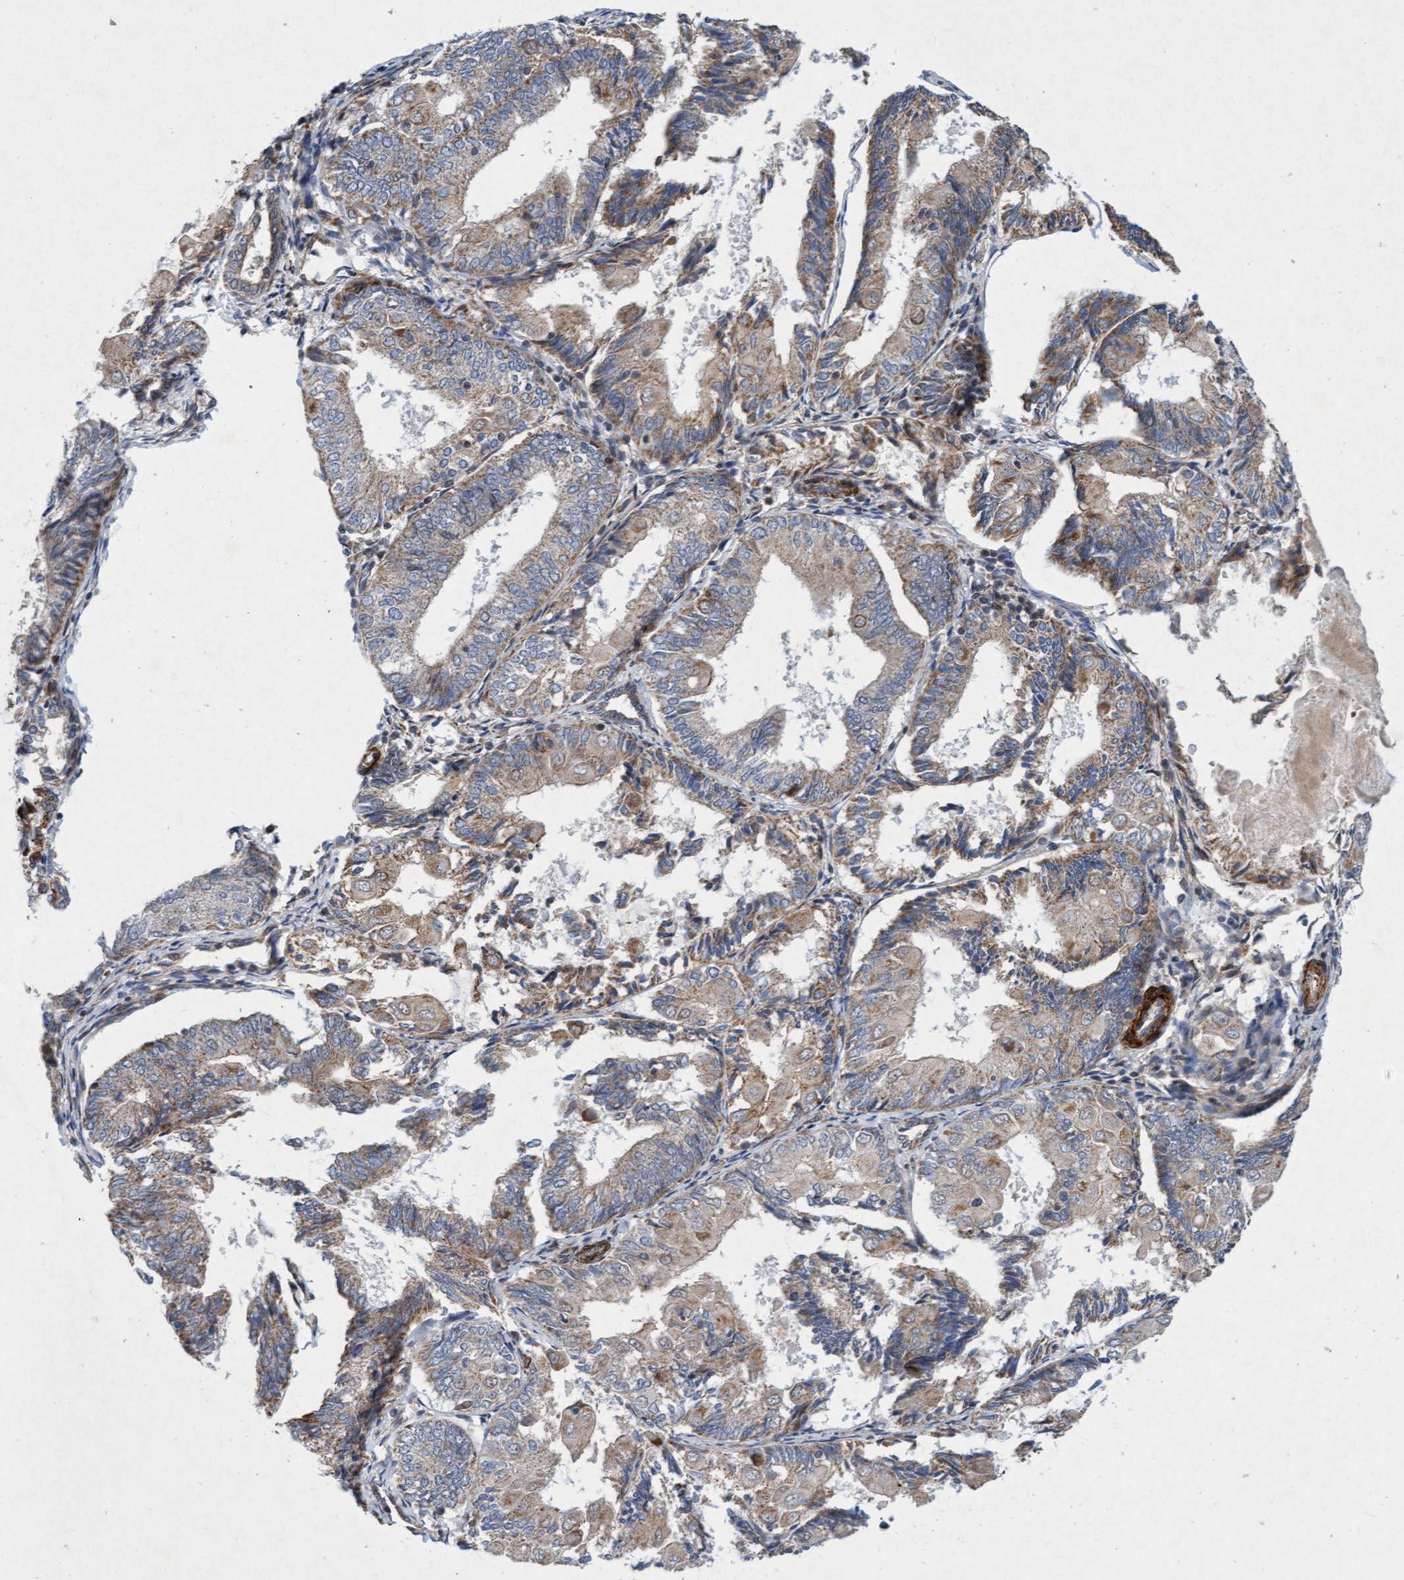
{"staining": {"intensity": "weak", "quantity": ">75%", "location": "cytoplasmic/membranous"}, "tissue": "endometrial cancer", "cell_type": "Tumor cells", "image_type": "cancer", "snomed": [{"axis": "morphology", "description": "Adenocarcinoma, NOS"}, {"axis": "topography", "description": "Endometrium"}], "caption": "This micrograph reveals IHC staining of endometrial cancer, with low weak cytoplasmic/membranous positivity in approximately >75% of tumor cells.", "gene": "TMEM70", "patient": {"sex": "female", "age": 81}}